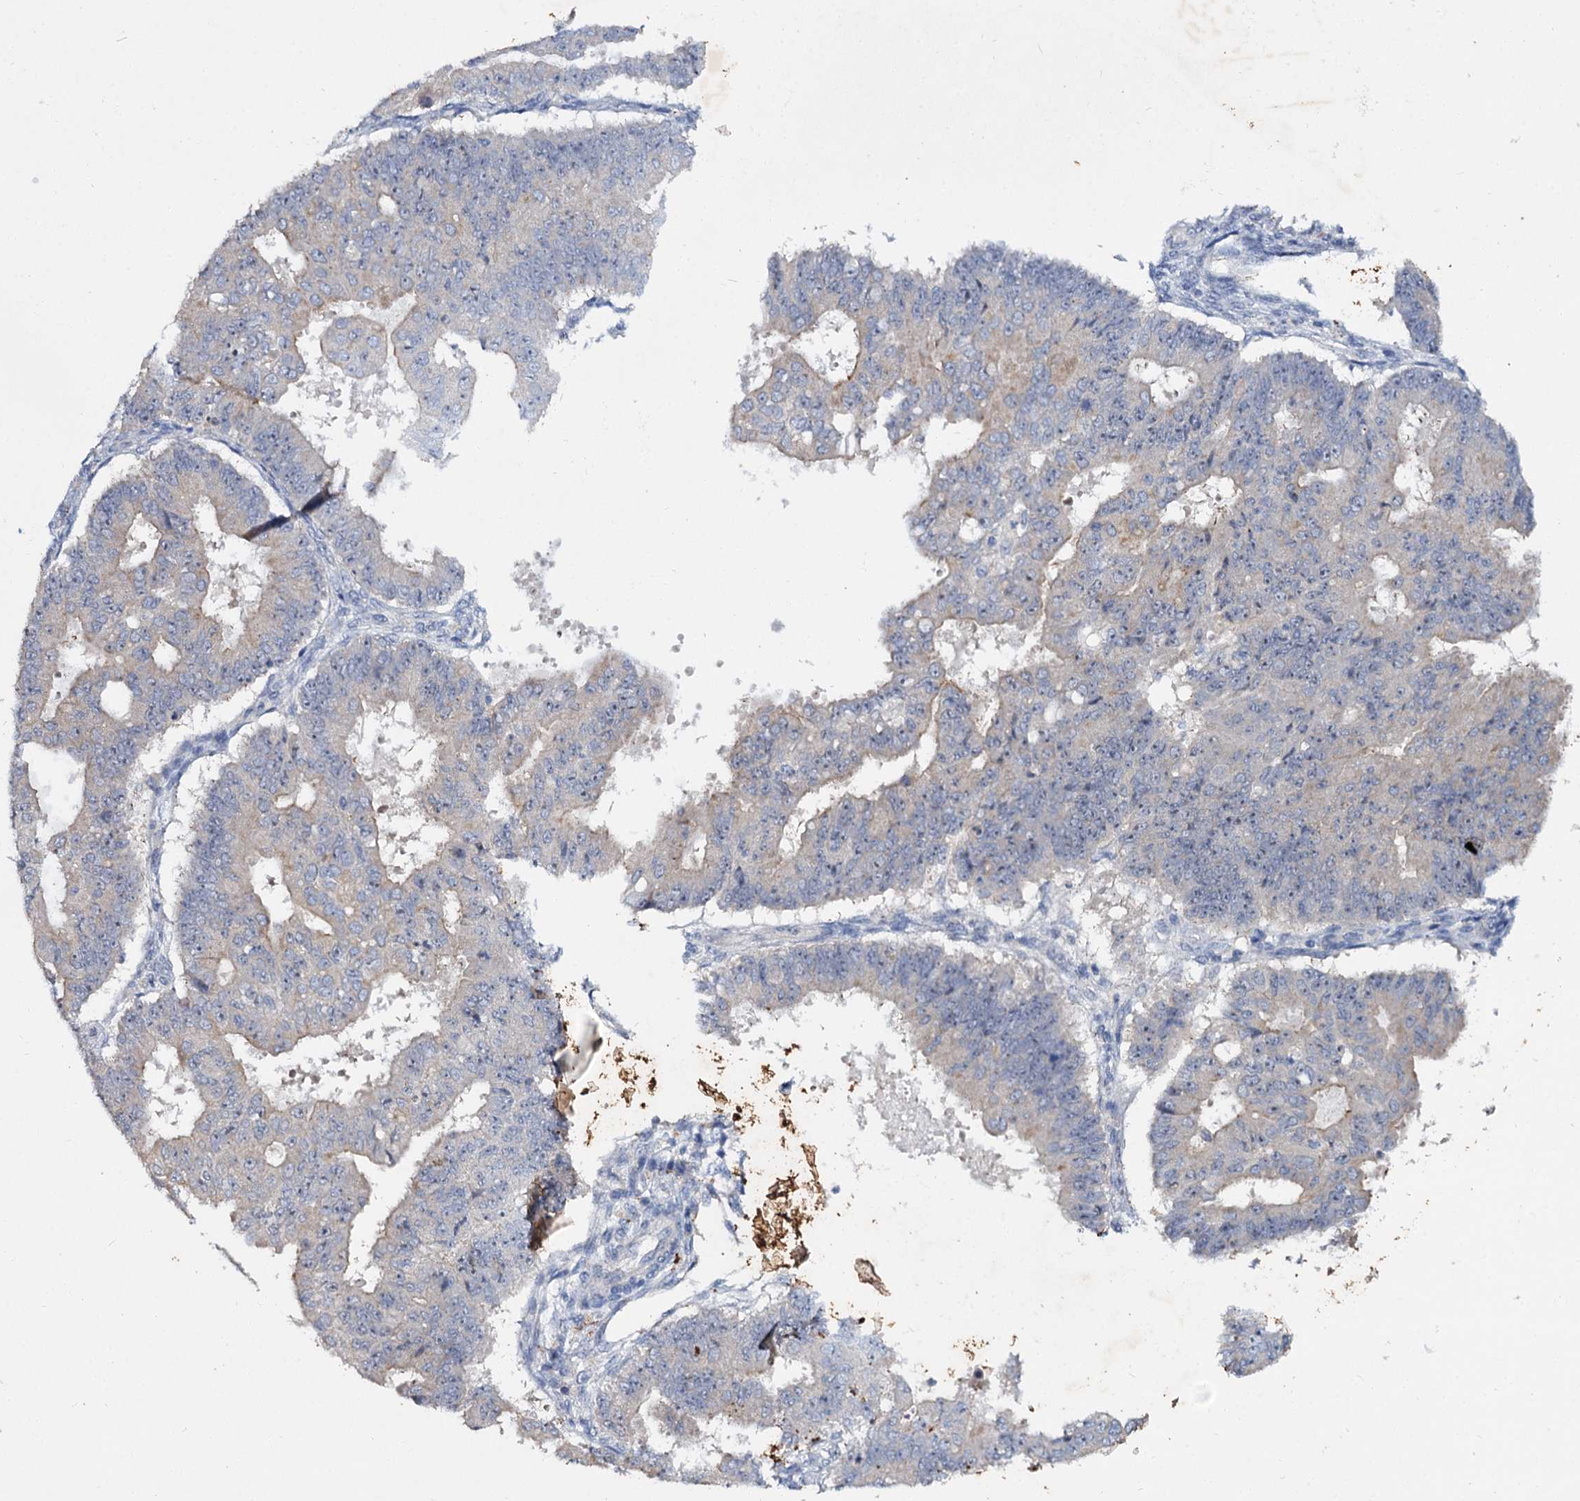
{"staining": {"intensity": "weak", "quantity": "<25%", "location": "cytoplasmic/membranous"}, "tissue": "ovarian cancer", "cell_type": "Tumor cells", "image_type": "cancer", "snomed": [{"axis": "morphology", "description": "Carcinoma, endometroid"}, {"axis": "topography", "description": "Appendix"}, {"axis": "topography", "description": "Ovary"}], "caption": "DAB immunohistochemical staining of endometroid carcinoma (ovarian) displays no significant staining in tumor cells.", "gene": "ATP9A", "patient": {"sex": "female", "age": 42}}